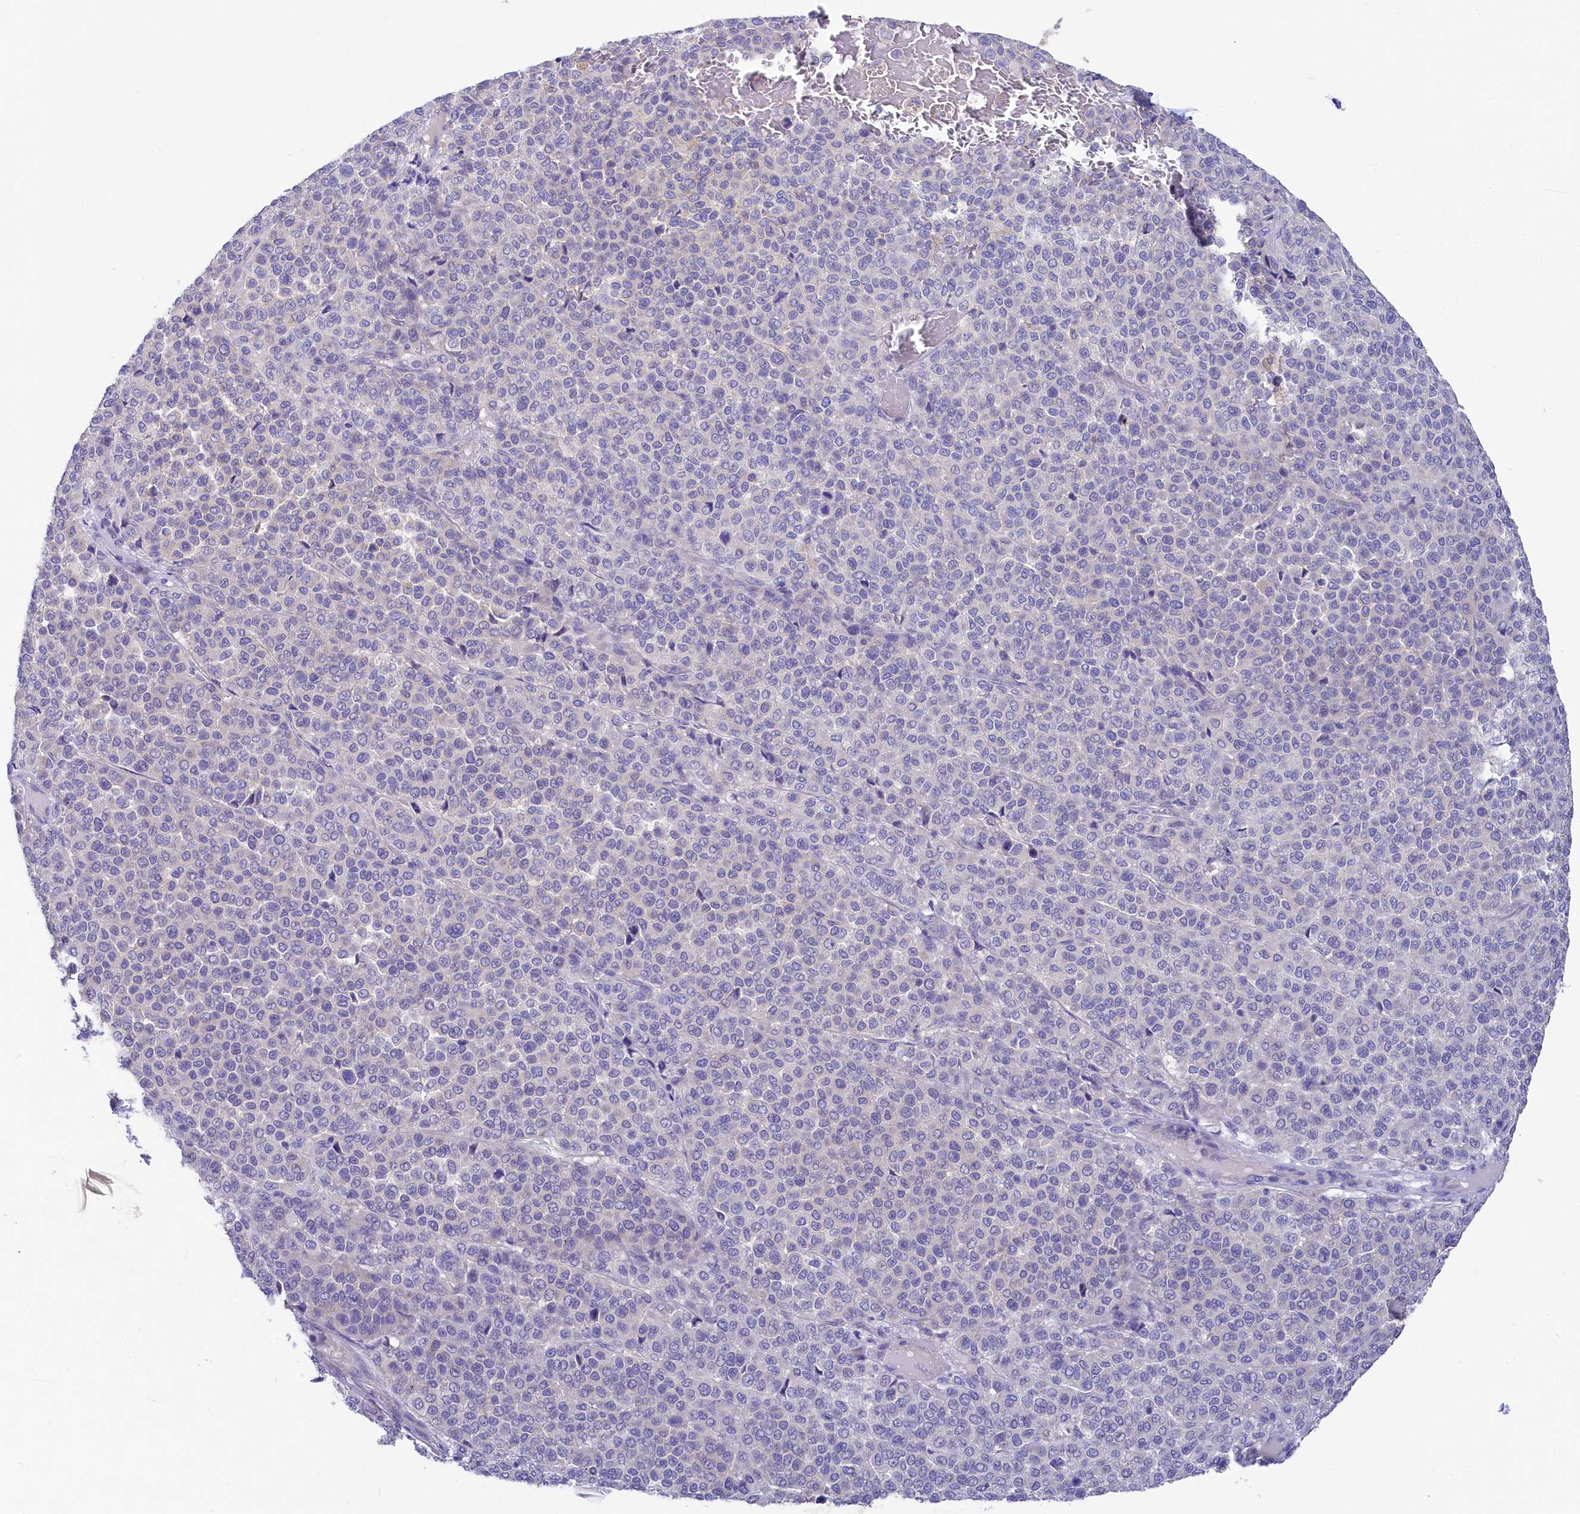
{"staining": {"intensity": "negative", "quantity": "none", "location": "none"}, "tissue": "melanoma", "cell_type": "Tumor cells", "image_type": "cancer", "snomed": [{"axis": "morphology", "description": "Malignant melanoma, Metastatic site"}, {"axis": "topography", "description": "Pancreas"}], "caption": "The immunohistochemistry histopathology image has no significant expression in tumor cells of malignant melanoma (metastatic site) tissue.", "gene": "VPS26B", "patient": {"sex": "female", "age": 30}}